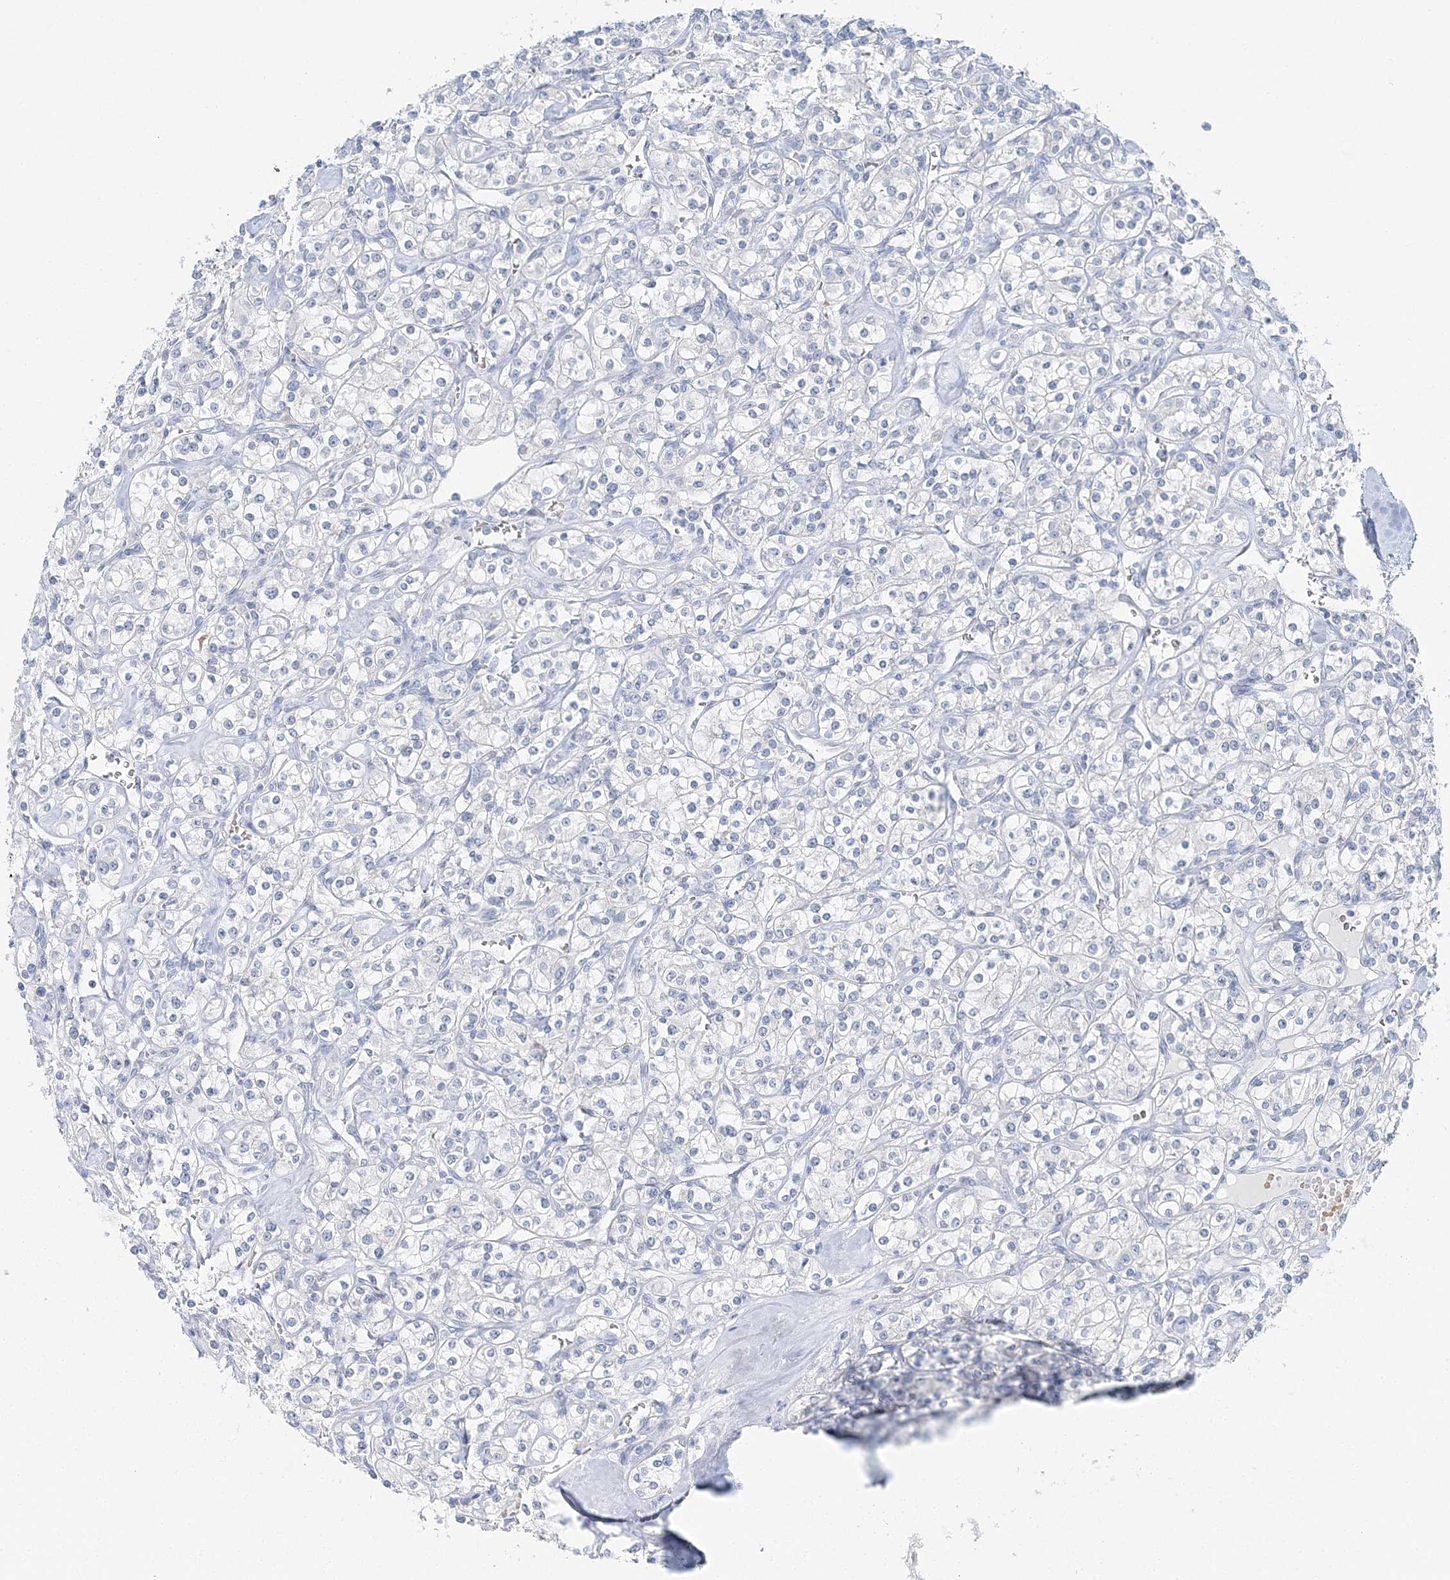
{"staining": {"intensity": "negative", "quantity": "none", "location": "none"}, "tissue": "renal cancer", "cell_type": "Tumor cells", "image_type": "cancer", "snomed": [{"axis": "morphology", "description": "Adenocarcinoma, NOS"}, {"axis": "topography", "description": "Kidney"}], "caption": "Protein analysis of renal adenocarcinoma displays no significant staining in tumor cells. The staining was performed using DAB to visualize the protein expression in brown, while the nuclei were stained in blue with hematoxylin (Magnification: 20x).", "gene": "VILL", "patient": {"sex": "male", "age": 77}}